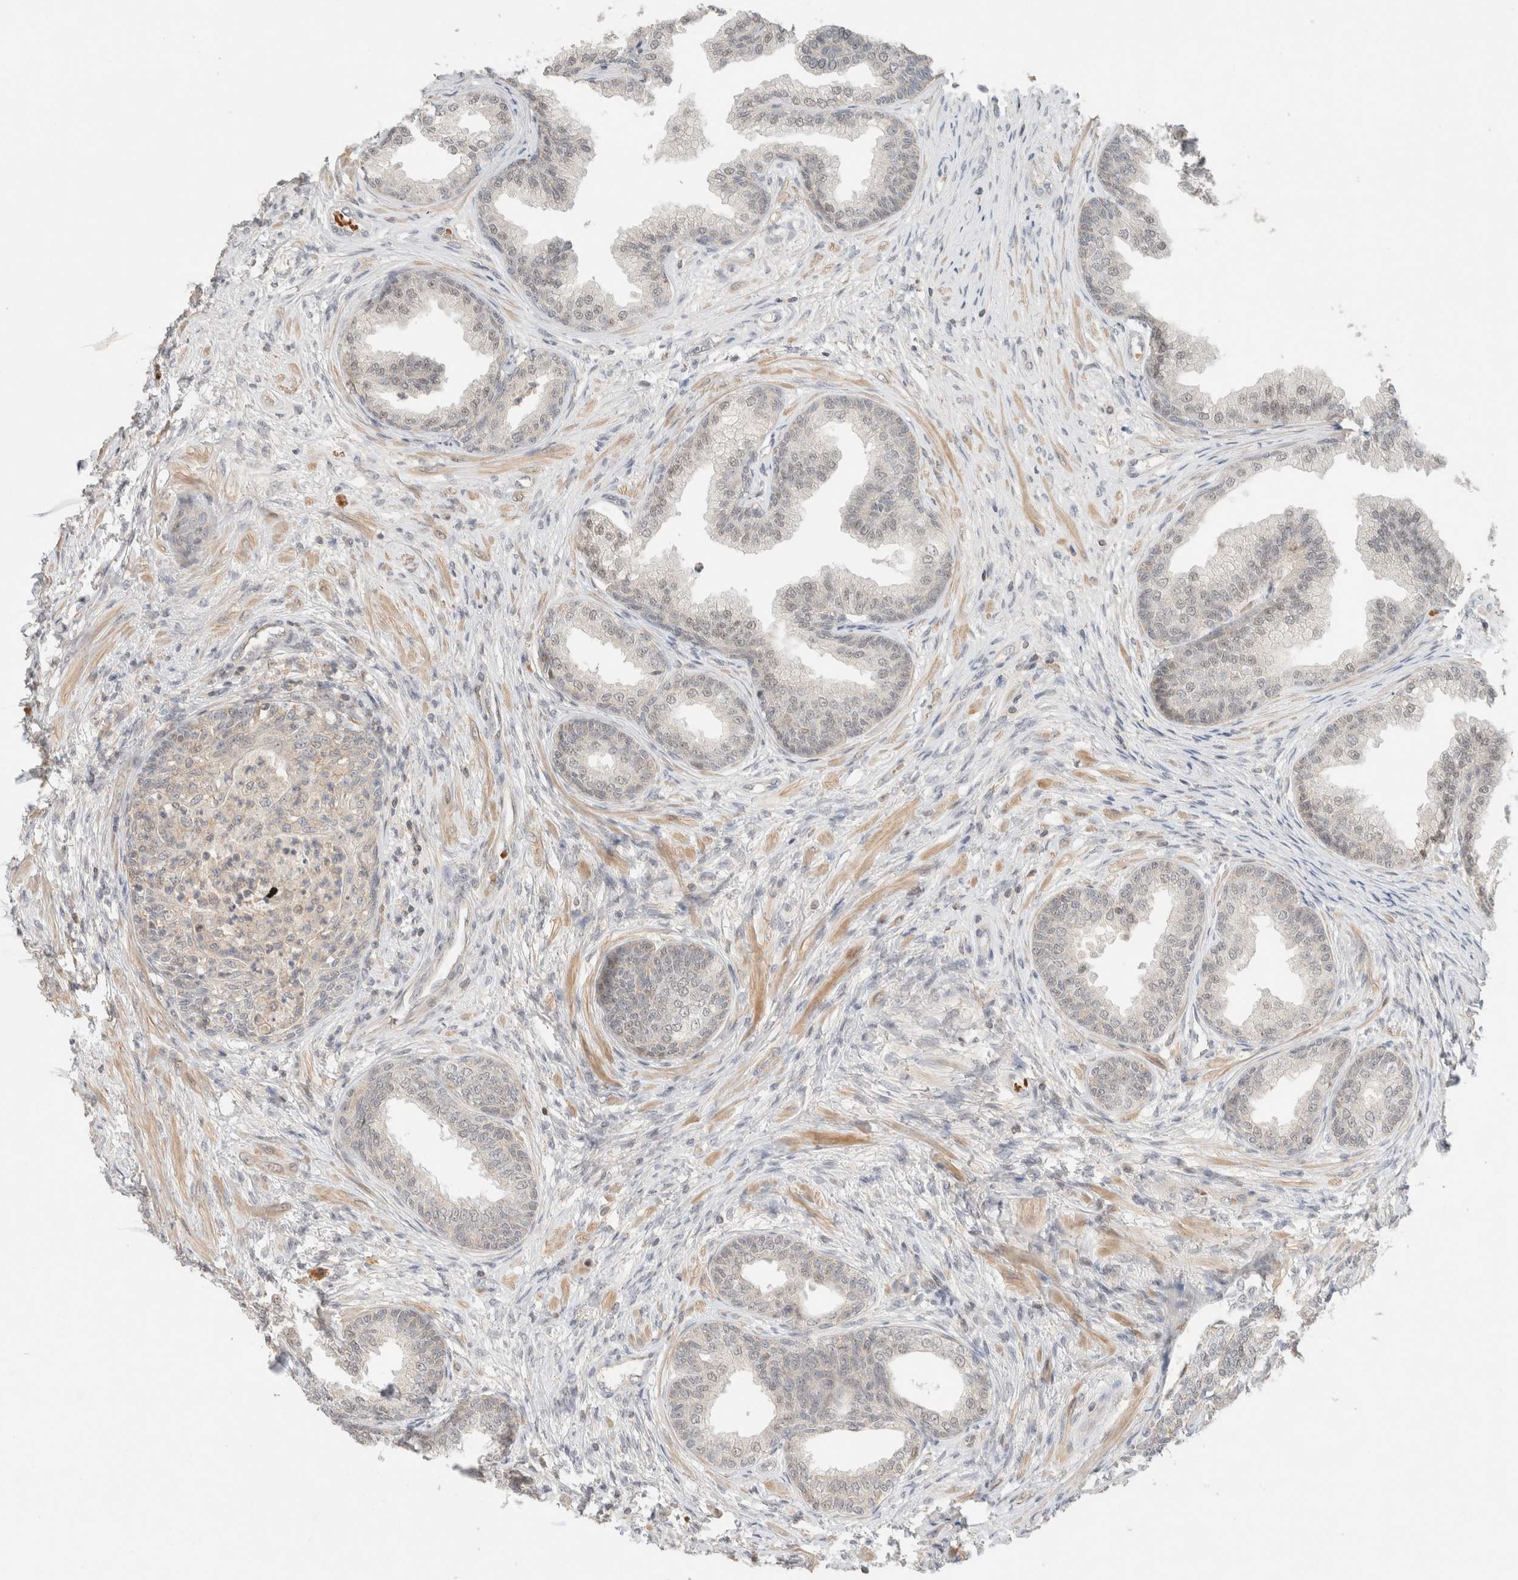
{"staining": {"intensity": "weak", "quantity": "<25%", "location": "cytoplasmic/membranous"}, "tissue": "prostate", "cell_type": "Glandular cells", "image_type": "normal", "snomed": [{"axis": "morphology", "description": "Normal tissue, NOS"}, {"axis": "topography", "description": "Prostate"}], "caption": "DAB immunohistochemical staining of normal human prostate exhibits no significant positivity in glandular cells.", "gene": "MRM3", "patient": {"sex": "male", "age": 76}}